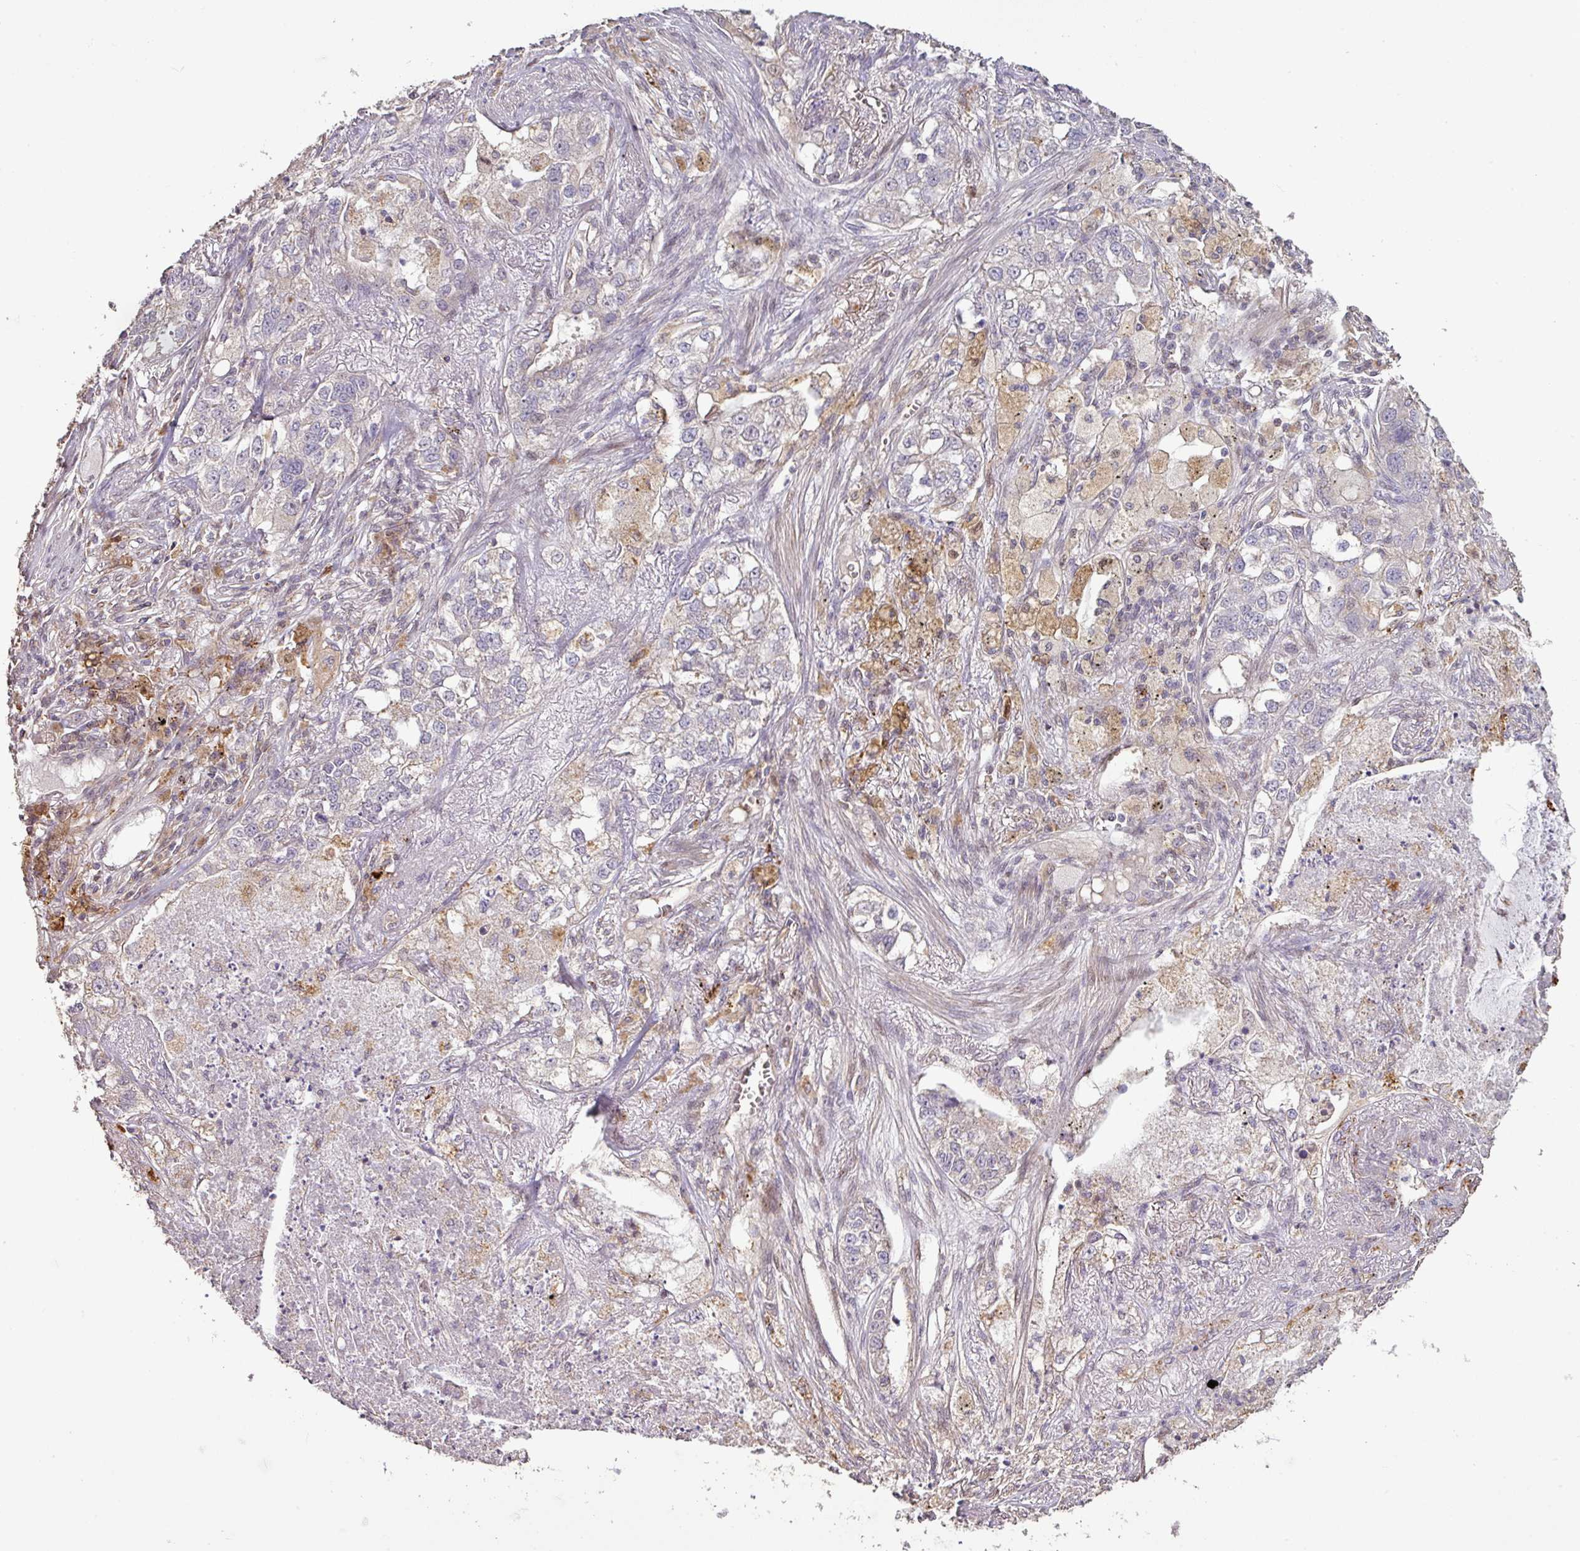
{"staining": {"intensity": "negative", "quantity": "none", "location": "none"}, "tissue": "lung cancer", "cell_type": "Tumor cells", "image_type": "cancer", "snomed": [{"axis": "morphology", "description": "Adenocarcinoma, NOS"}, {"axis": "topography", "description": "Lung"}], "caption": "IHC photomicrograph of neoplastic tissue: human lung adenocarcinoma stained with DAB (3,3'-diaminobenzidine) shows no significant protein positivity in tumor cells.", "gene": "CXCR5", "patient": {"sex": "male", "age": 49}}